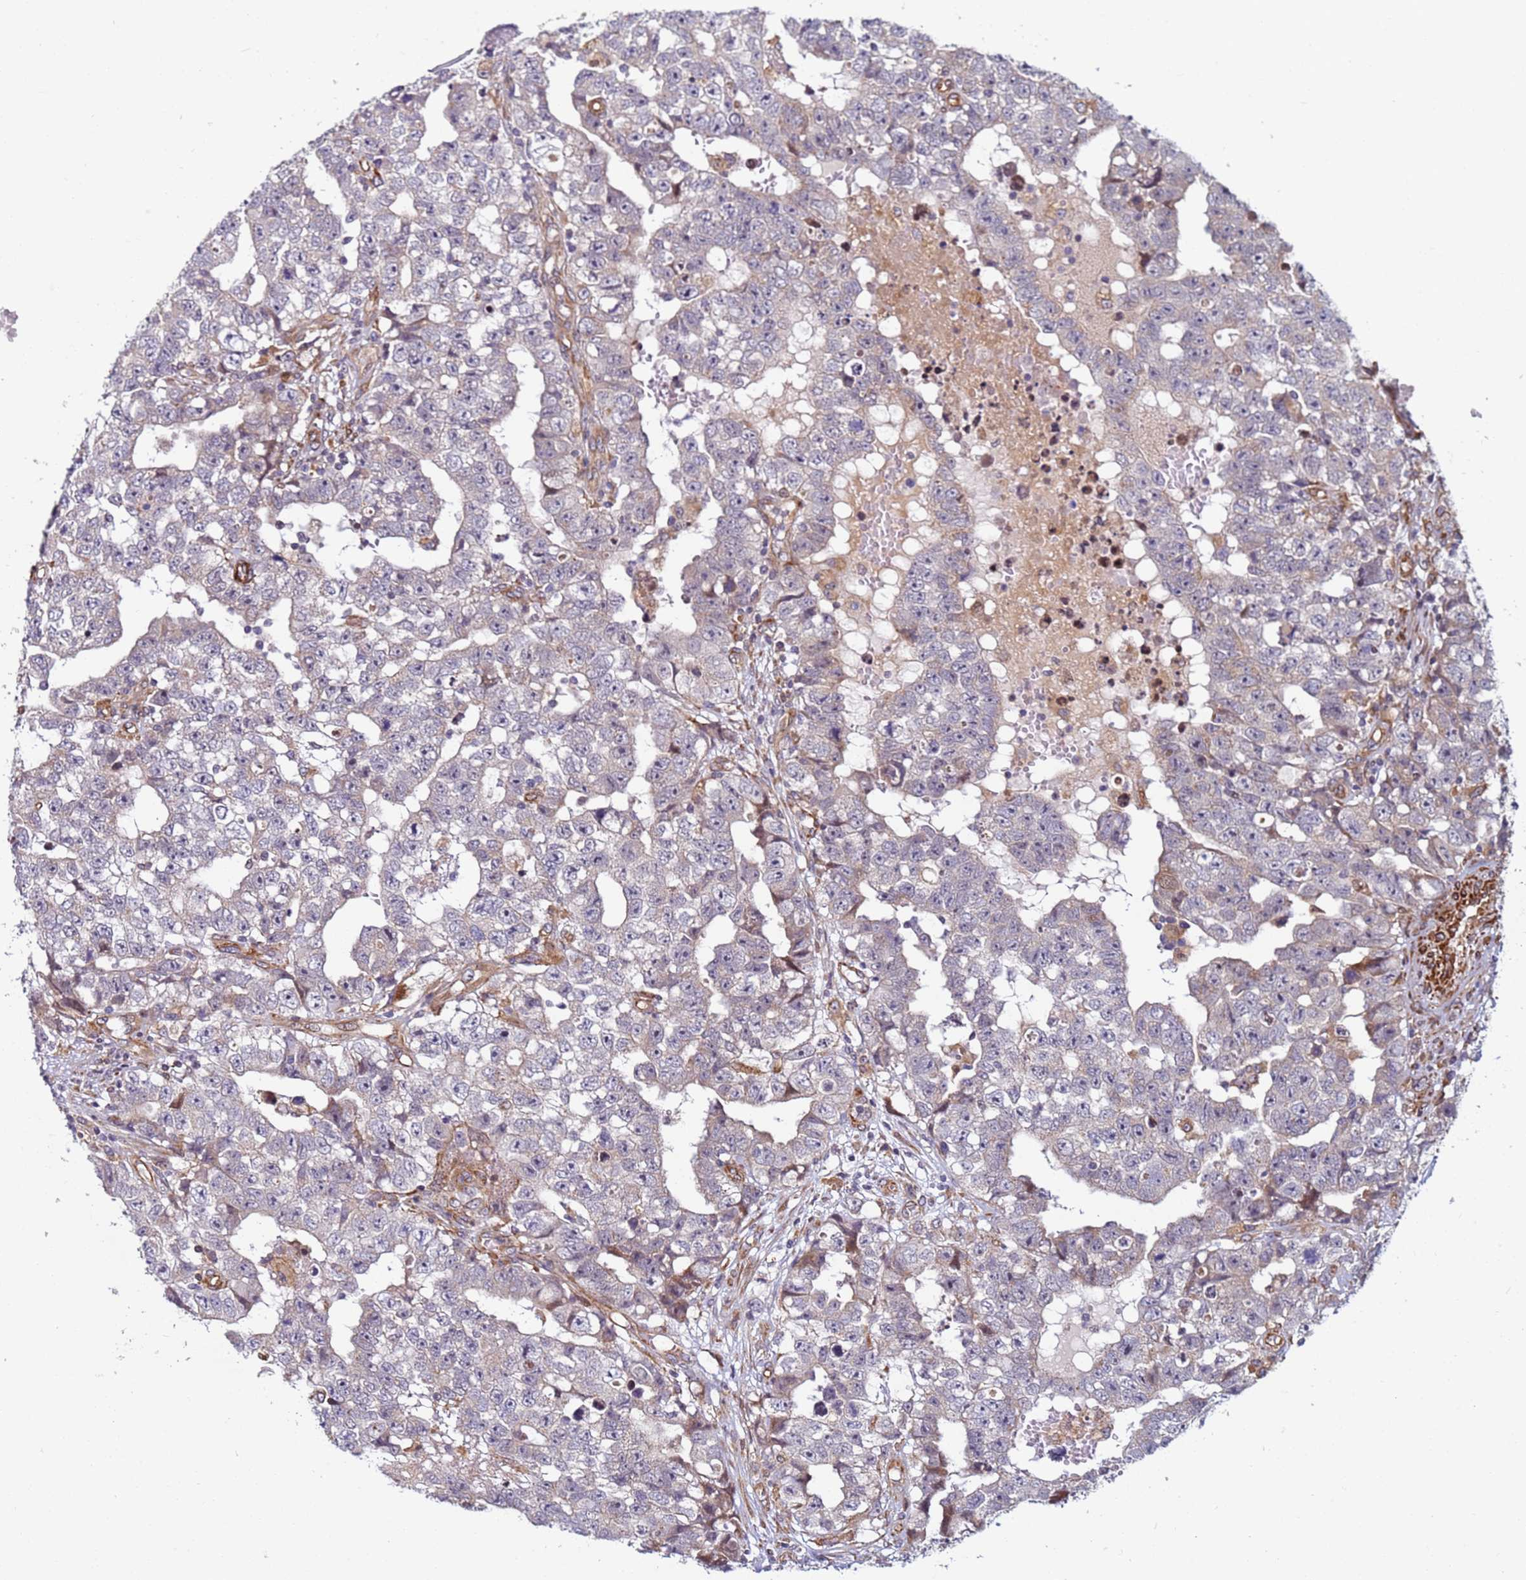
{"staining": {"intensity": "negative", "quantity": "none", "location": "none"}, "tissue": "testis cancer", "cell_type": "Tumor cells", "image_type": "cancer", "snomed": [{"axis": "morphology", "description": "Carcinoma, Embryonal, NOS"}, {"axis": "topography", "description": "Testis"}], "caption": "DAB (3,3'-diaminobenzidine) immunohistochemical staining of testis cancer displays no significant expression in tumor cells. (DAB (3,3'-diaminobenzidine) immunohistochemistry (IHC), high magnification).", "gene": "MCRIP1", "patient": {"sex": "male", "age": 25}}